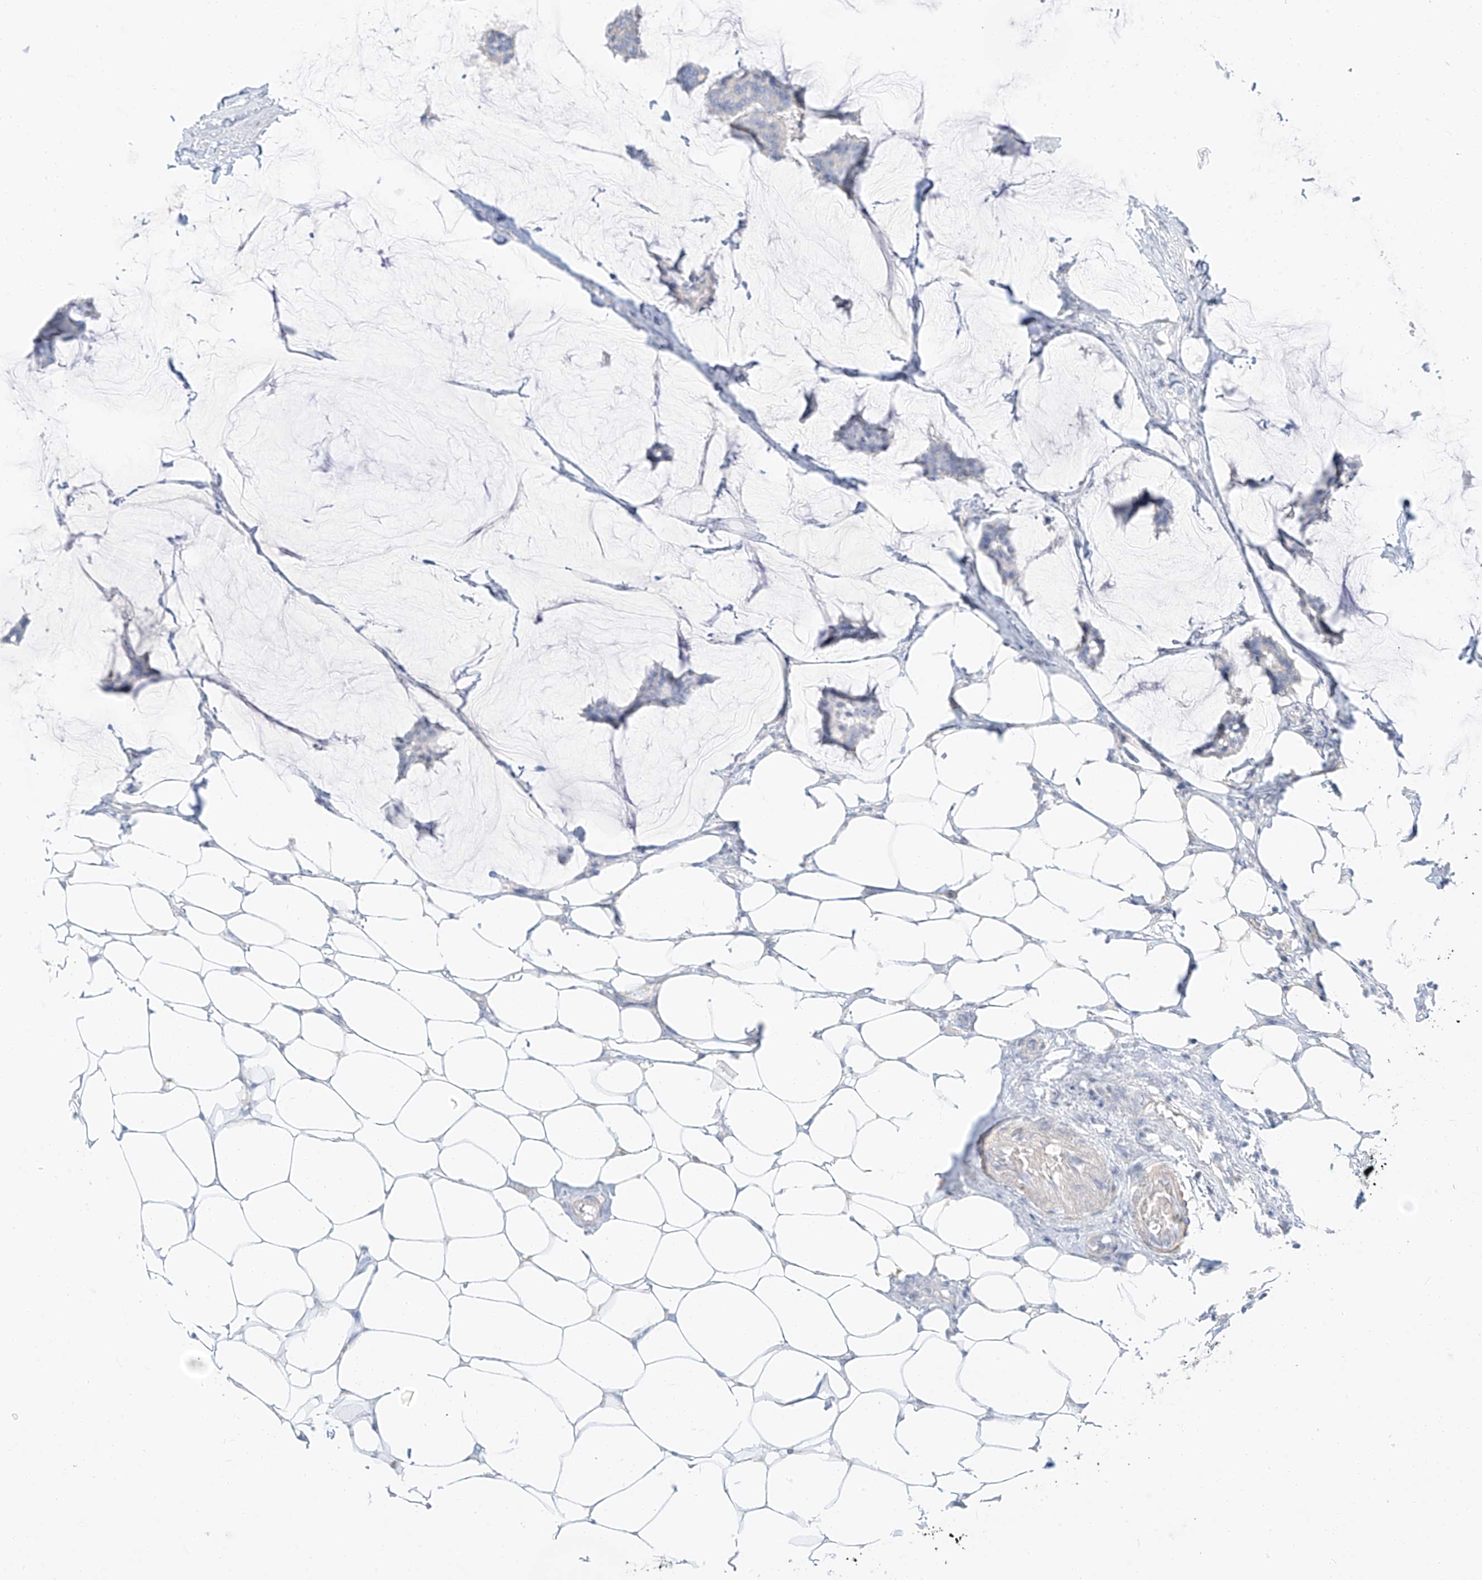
{"staining": {"intensity": "negative", "quantity": "none", "location": "none"}, "tissue": "breast cancer", "cell_type": "Tumor cells", "image_type": "cancer", "snomed": [{"axis": "morphology", "description": "Duct carcinoma"}, {"axis": "topography", "description": "Breast"}], "caption": "An immunohistochemistry (IHC) photomicrograph of breast cancer is shown. There is no staining in tumor cells of breast cancer.", "gene": "PGC", "patient": {"sex": "female", "age": 93}}